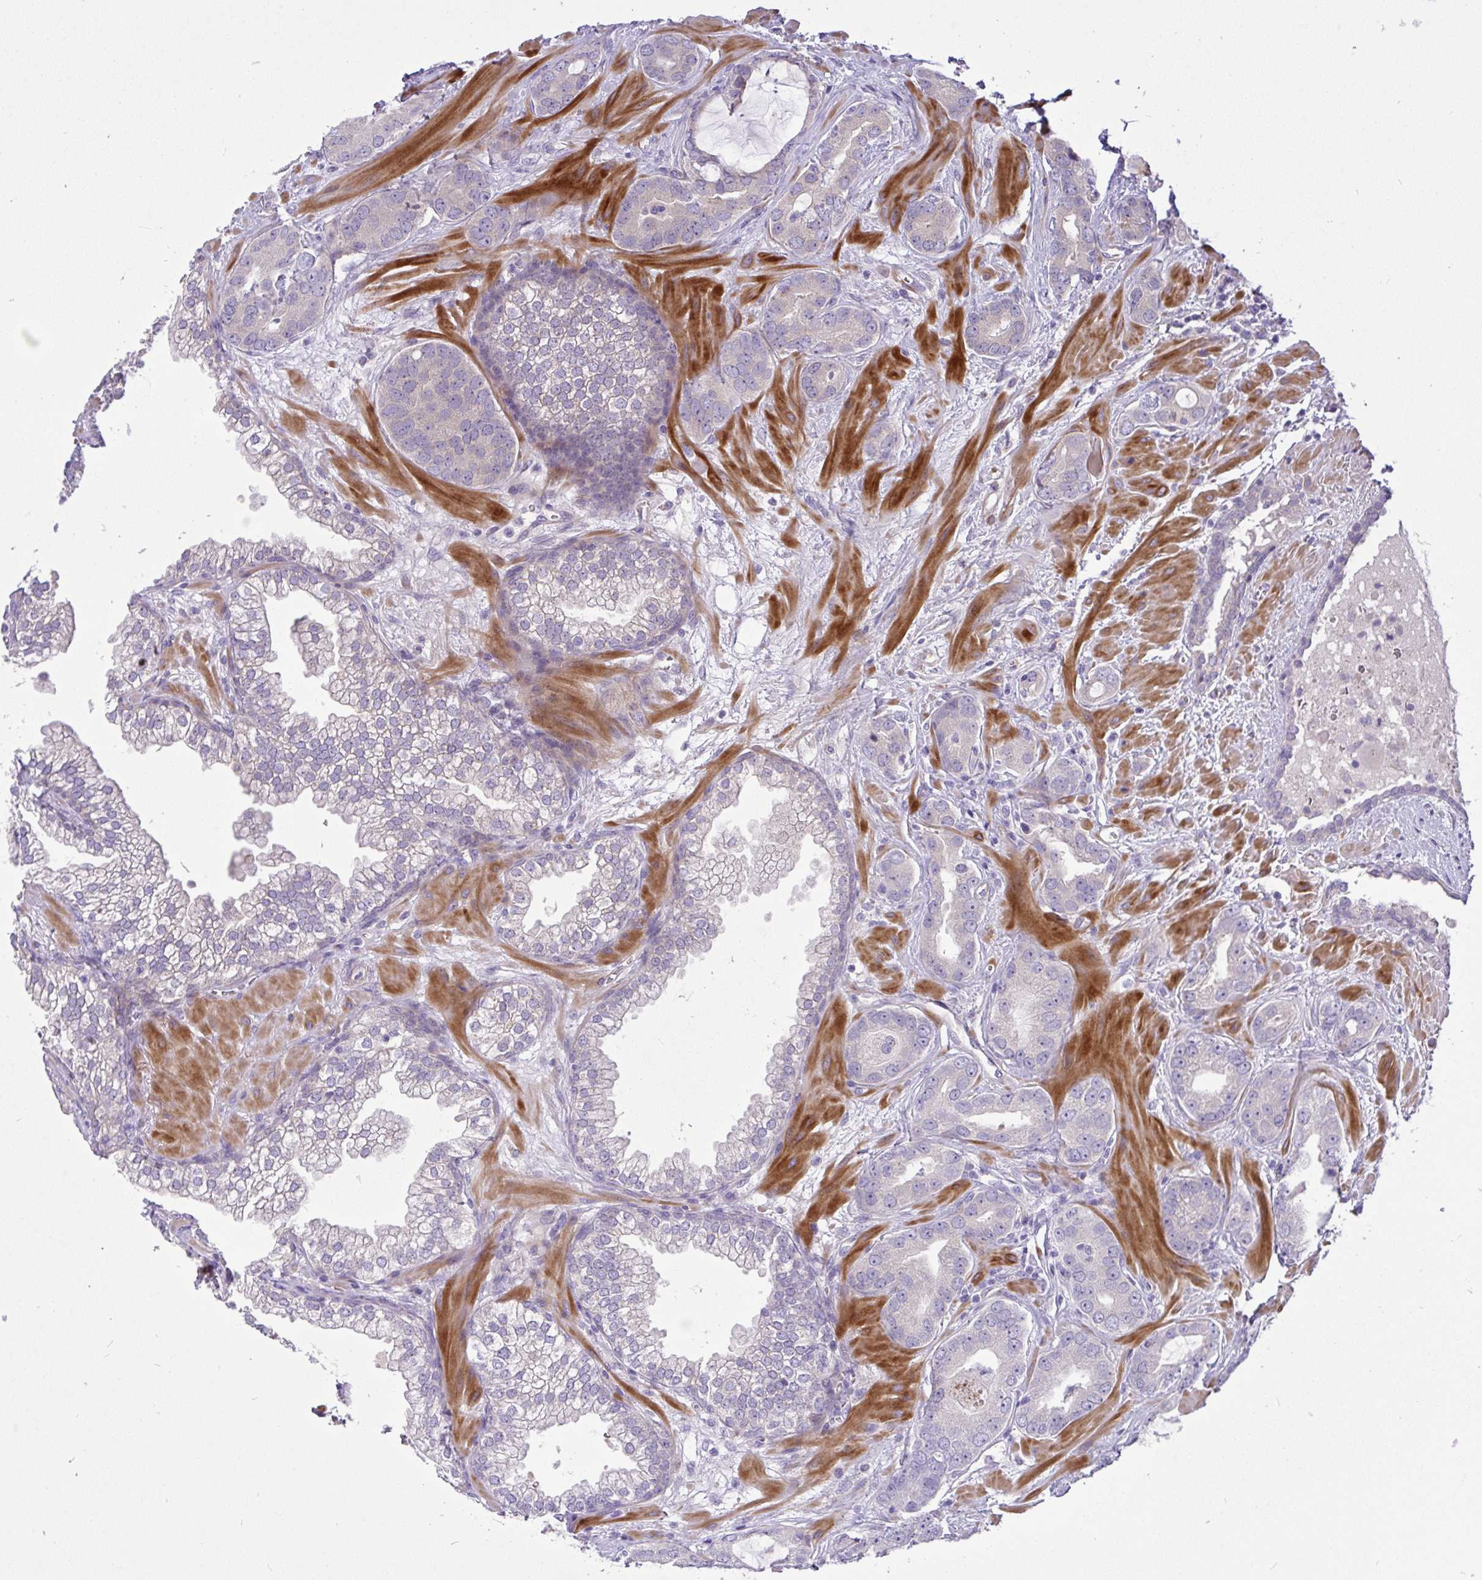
{"staining": {"intensity": "negative", "quantity": "none", "location": "none"}, "tissue": "prostate cancer", "cell_type": "Tumor cells", "image_type": "cancer", "snomed": [{"axis": "morphology", "description": "Adenocarcinoma, Low grade"}, {"axis": "topography", "description": "Prostate"}], "caption": "High power microscopy histopathology image of an IHC image of prostate cancer, revealing no significant staining in tumor cells. Nuclei are stained in blue.", "gene": "MOCS1", "patient": {"sex": "male", "age": 62}}